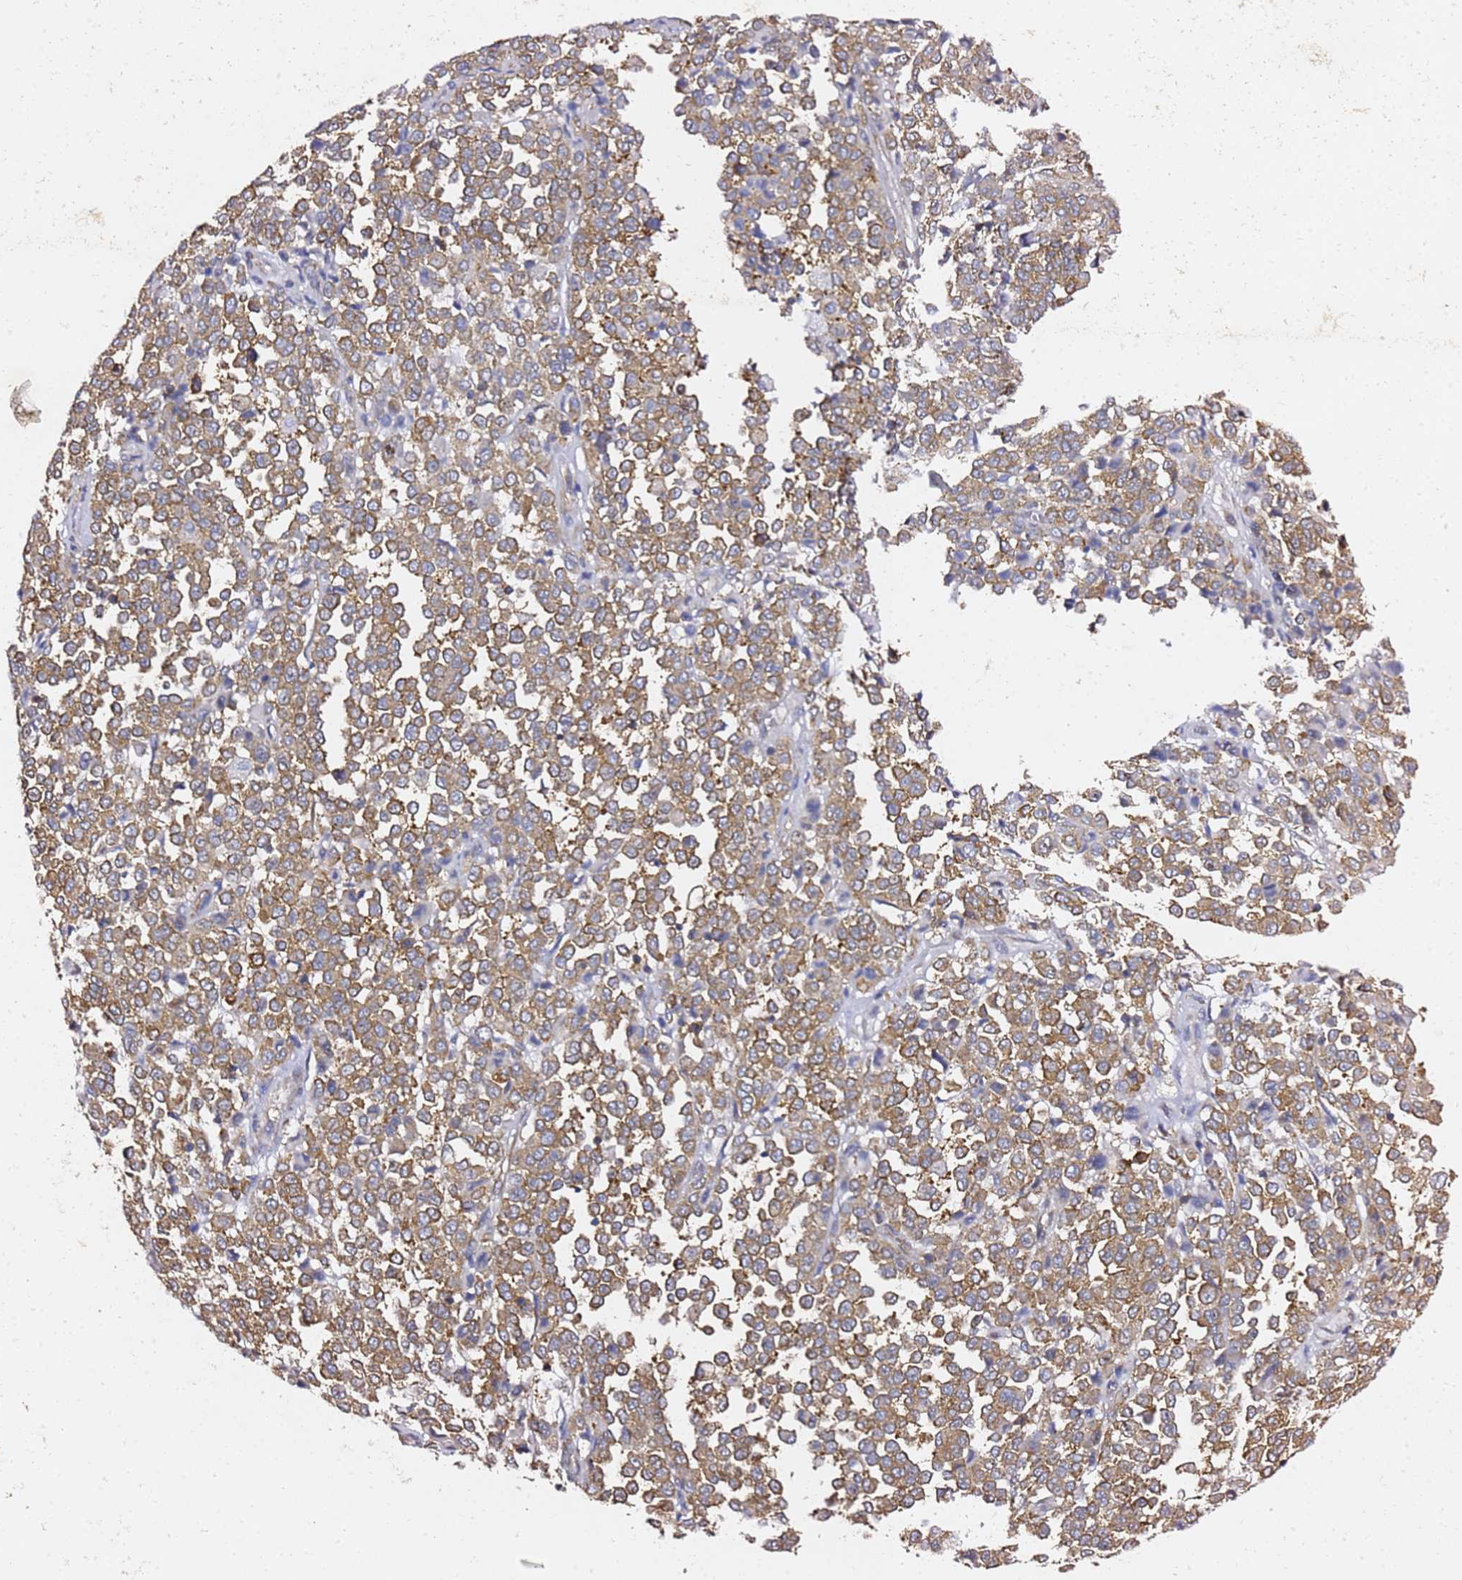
{"staining": {"intensity": "moderate", "quantity": ">75%", "location": "cytoplasmic/membranous"}, "tissue": "melanoma", "cell_type": "Tumor cells", "image_type": "cancer", "snomed": [{"axis": "morphology", "description": "Malignant melanoma, Metastatic site"}, {"axis": "topography", "description": "Pancreas"}], "caption": "Immunohistochemistry (IHC) of malignant melanoma (metastatic site) shows medium levels of moderate cytoplasmic/membranous staining in about >75% of tumor cells.", "gene": "TPST1", "patient": {"sex": "female", "age": 30}}